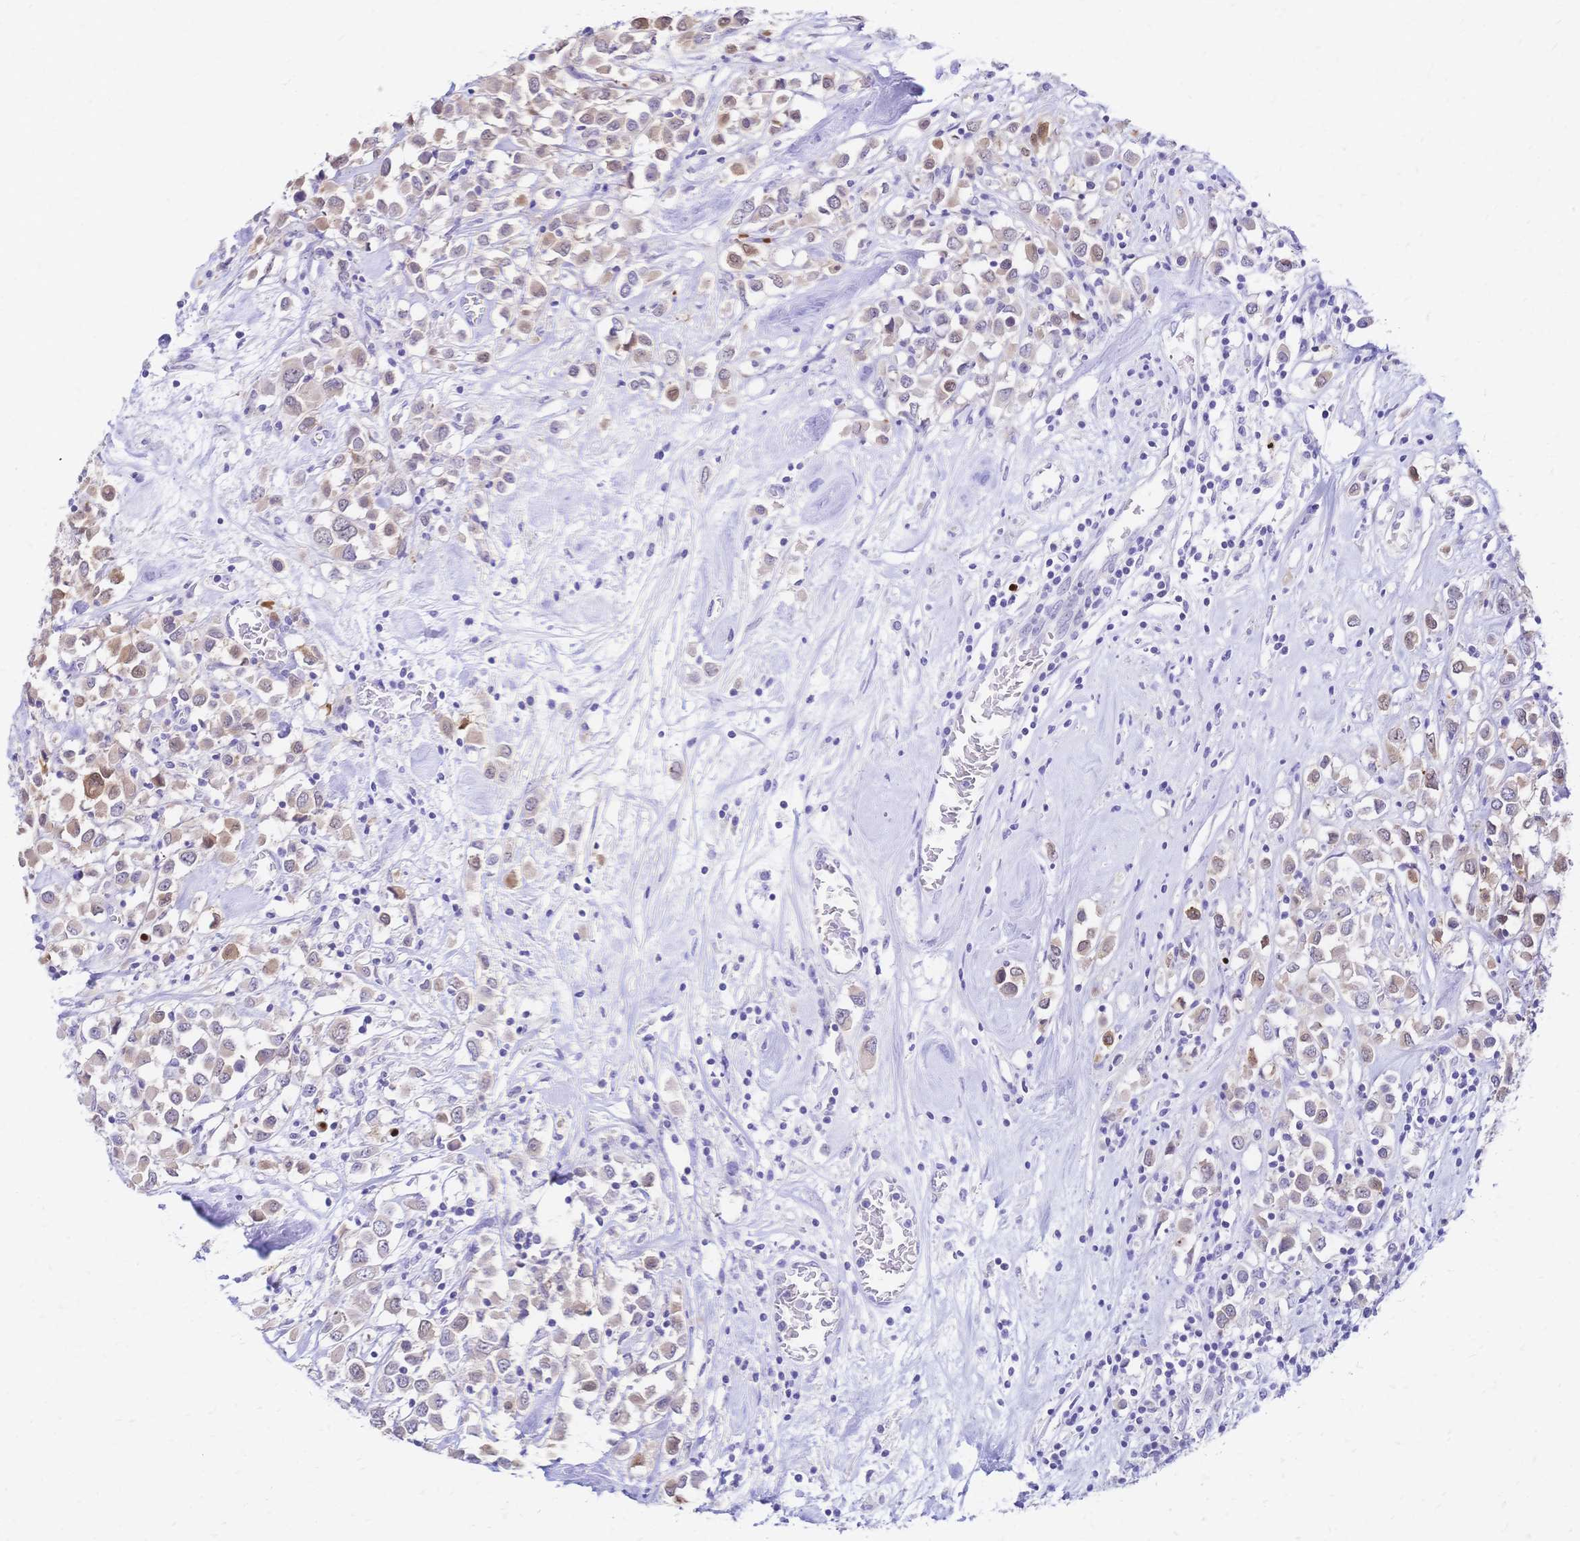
{"staining": {"intensity": "weak", "quantity": "25%-75%", "location": "cytoplasmic/membranous"}, "tissue": "breast cancer", "cell_type": "Tumor cells", "image_type": "cancer", "snomed": [{"axis": "morphology", "description": "Duct carcinoma"}, {"axis": "topography", "description": "Breast"}], "caption": "Protein analysis of breast cancer (infiltrating ductal carcinoma) tissue demonstrates weak cytoplasmic/membranous positivity in approximately 25%-75% of tumor cells.", "gene": "GRB7", "patient": {"sex": "female", "age": 61}}